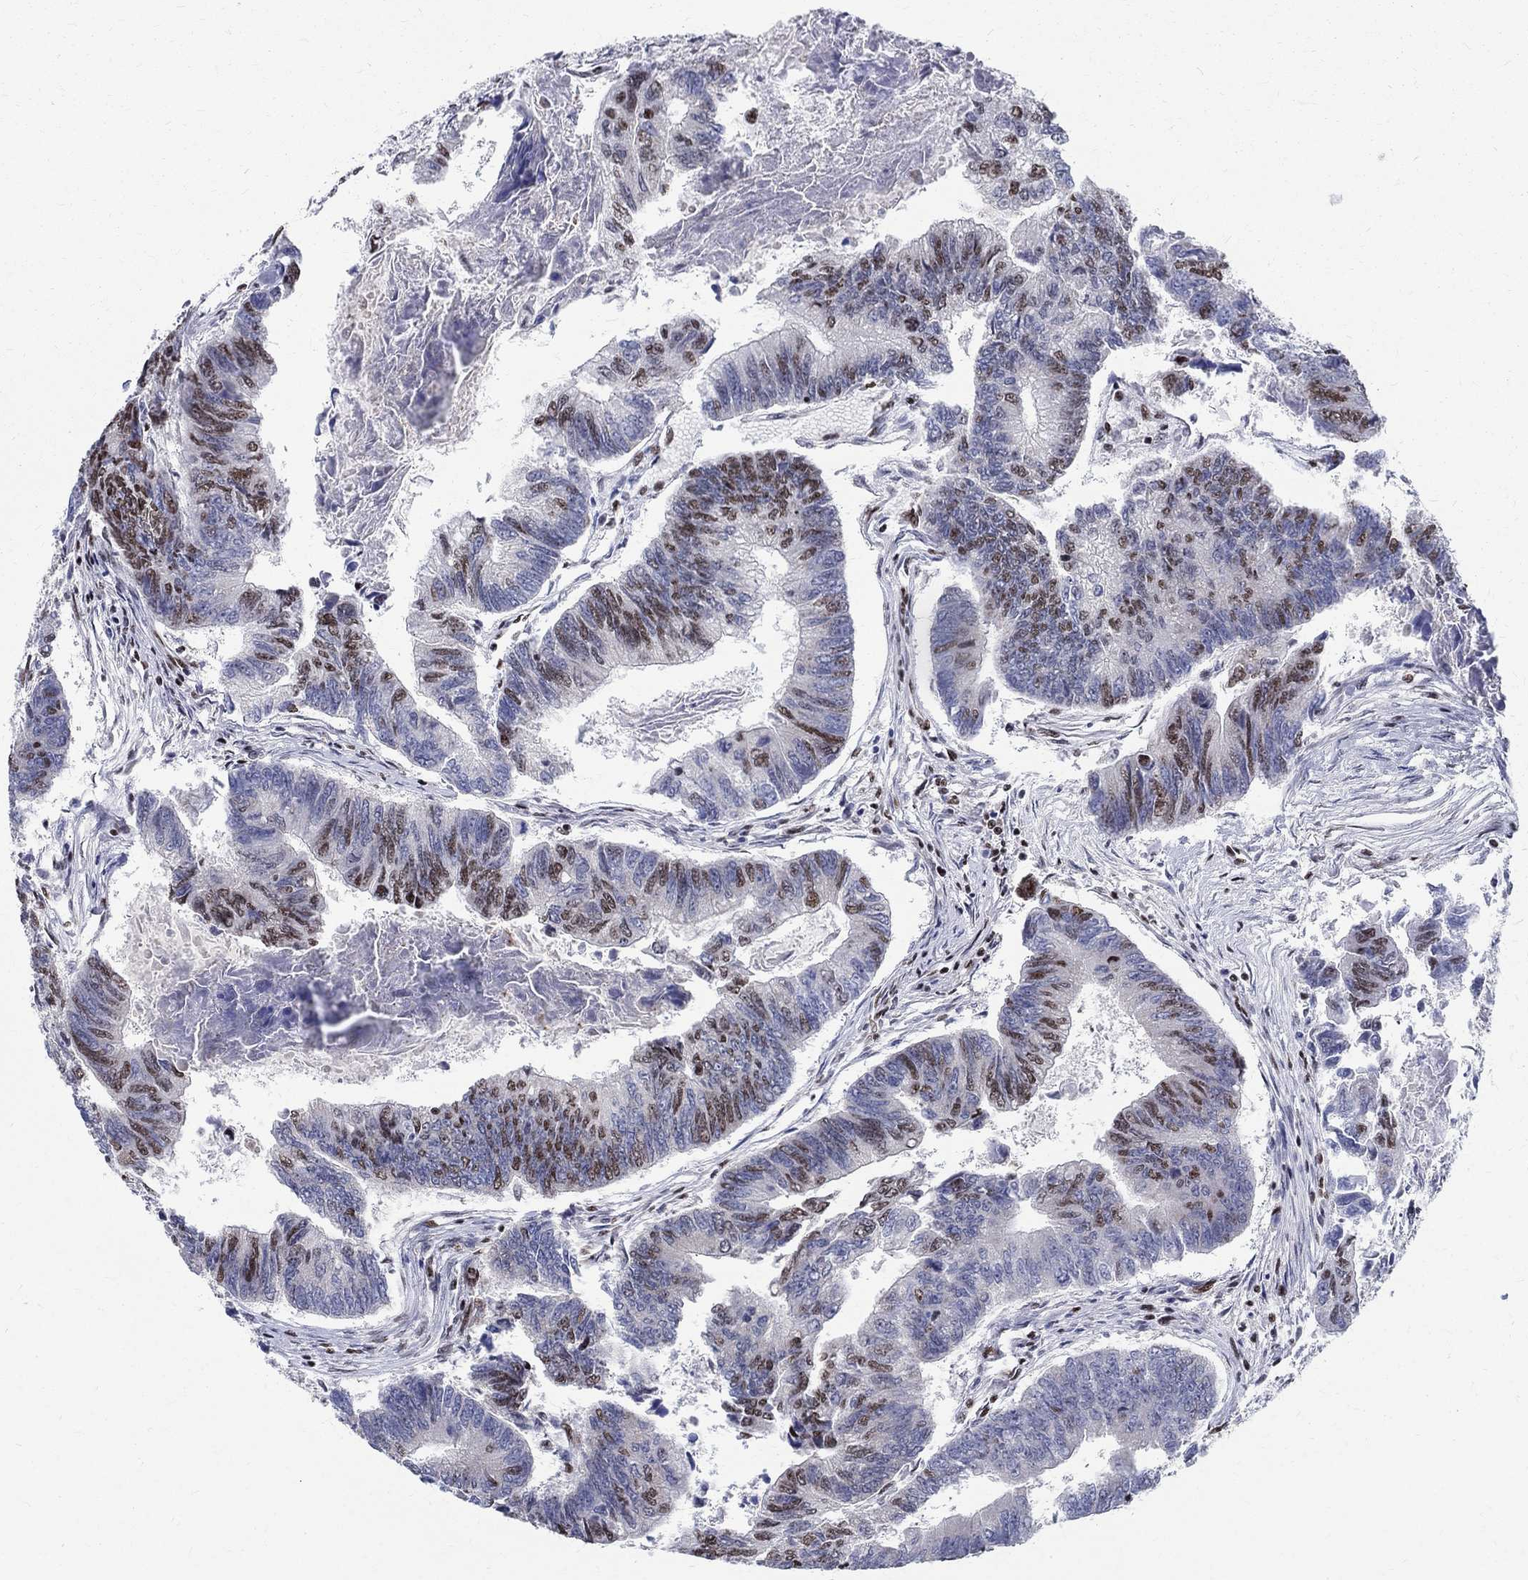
{"staining": {"intensity": "moderate", "quantity": "25%-75%", "location": "nuclear"}, "tissue": "colorectal cancer", "cell_type": "Tumor cells", "image_type": "cancer", "snomed": [{"axis": "morphology", "description": "Adenocarcinoma, NOS"}, {"axis": "topography", "description": "Colon"}], "caption": "A high-resolution image shows IHC staining of colorectal cancer (adenocarcinoma), which reveals moderate nuclear expression in approximately 25%-75% of tumor cells. The protein is shown in brown color, while the nuclei are stained blue.", "gene": "FBXO16", "patient": {"sex": "female", "age": 65}}